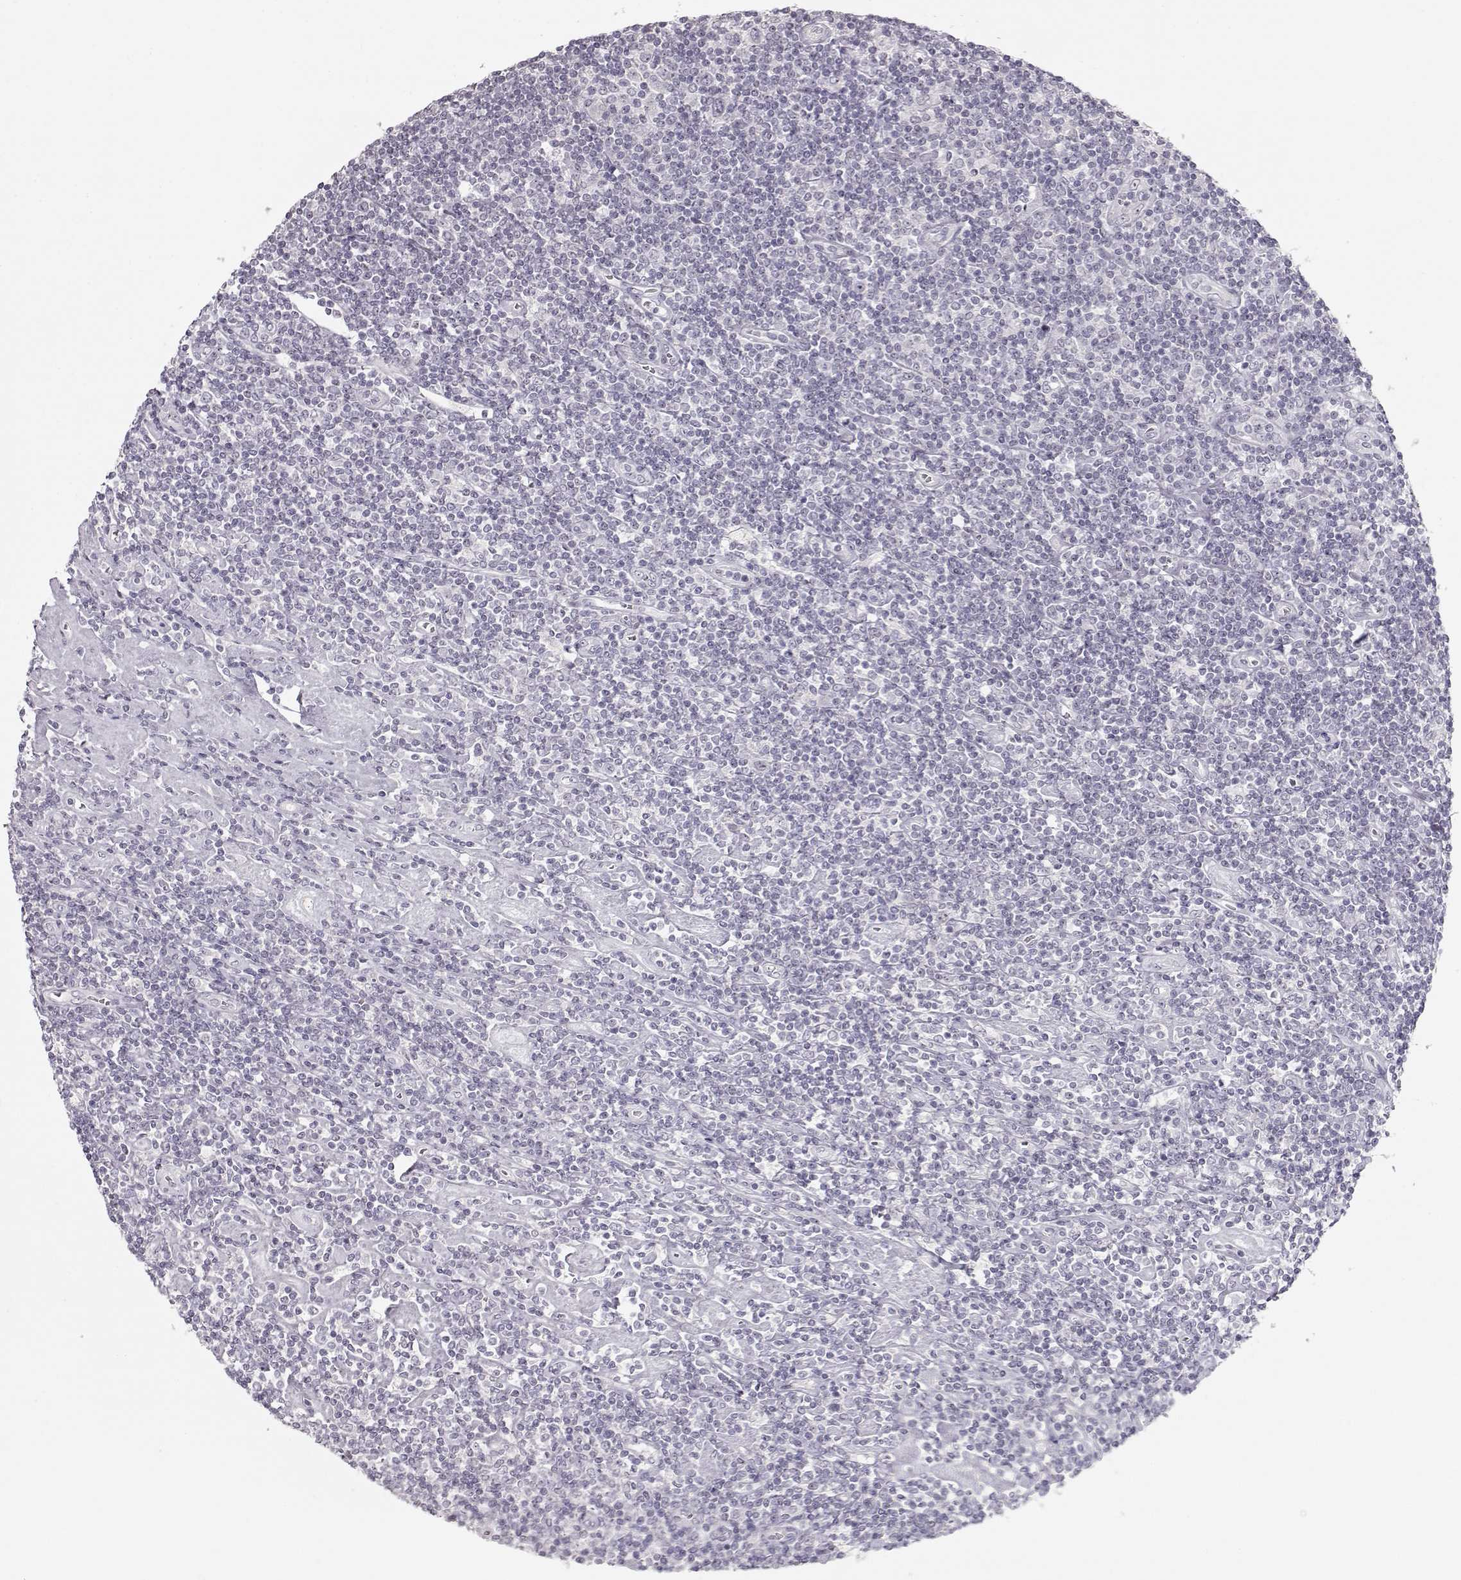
{"staining": {"intensity": "negative", "quantity": "none", "location": "none"}, "tissue": "lymphoma", "cell_type": "Tumor cells", "image_type": "cancer", "snomed": [{"axis": "morphology", "description": "Hodgkin's disease, NOS"}, {"axis": "topography", "description": "Lymph node"}], "caption": "This is an immunohistochemistry (IHC) micrograph of Hodgkin's disease. There is no expression in tumor cells.", "gene": "FAM205A", "patient": {"sex": "male", "age": 40}}